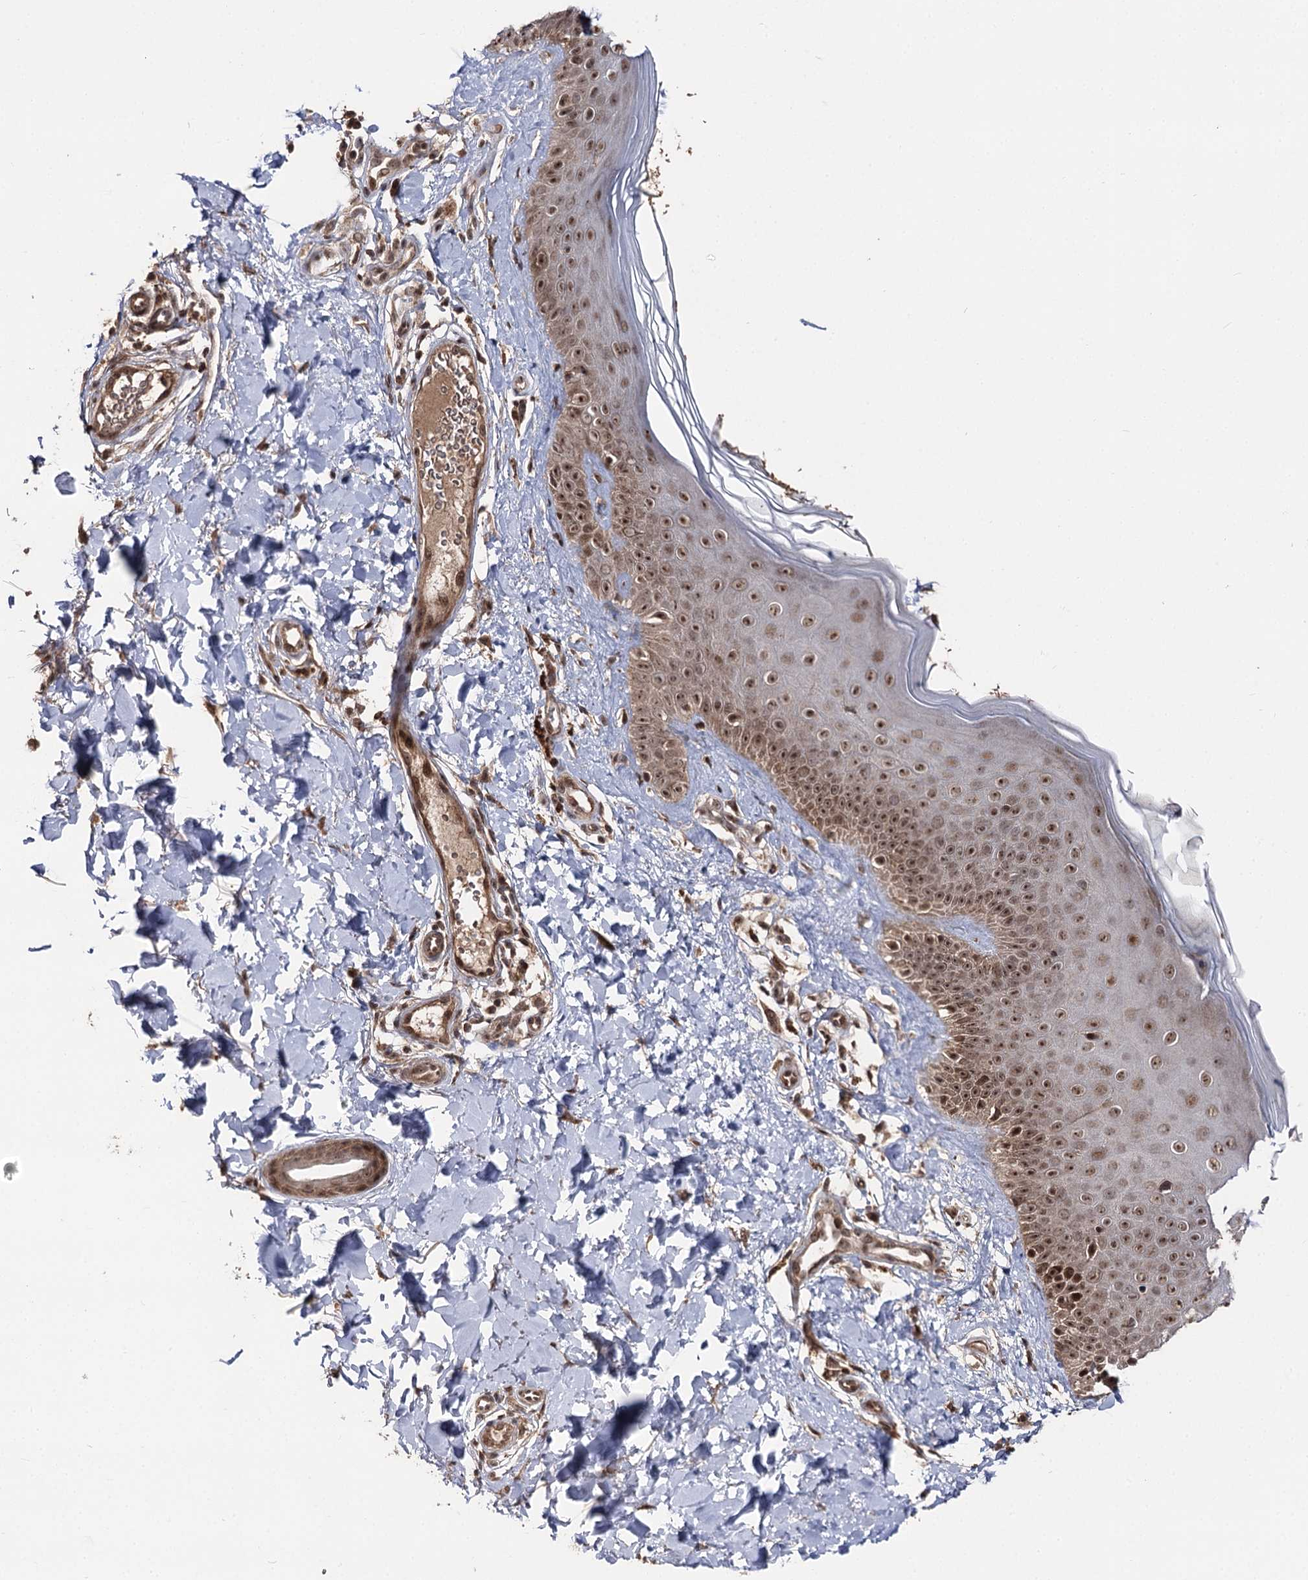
{"staining": {"intensity": "strong", "quantity": ">75%", "location": "cytoplasmic/membranous,nuclear"}, "tissue": "skin", "cell_type": "Fibroblasts", "image_type": "normal", "snomed": [{"axis": "morphology", "description": "Normal tissue, NOS"}, {"axis": "topography", "description": "Skin"}], "caption": "High-power microscopy captured an immunohistochemistry (IHC) micrograph of normal skin, revealing strong cytoplasmic/membranous,nuclear positivity in approximately >75% of fibroblasts.", "gene": "FAM53B", "patient": {"sex": "male", "age": 52}}